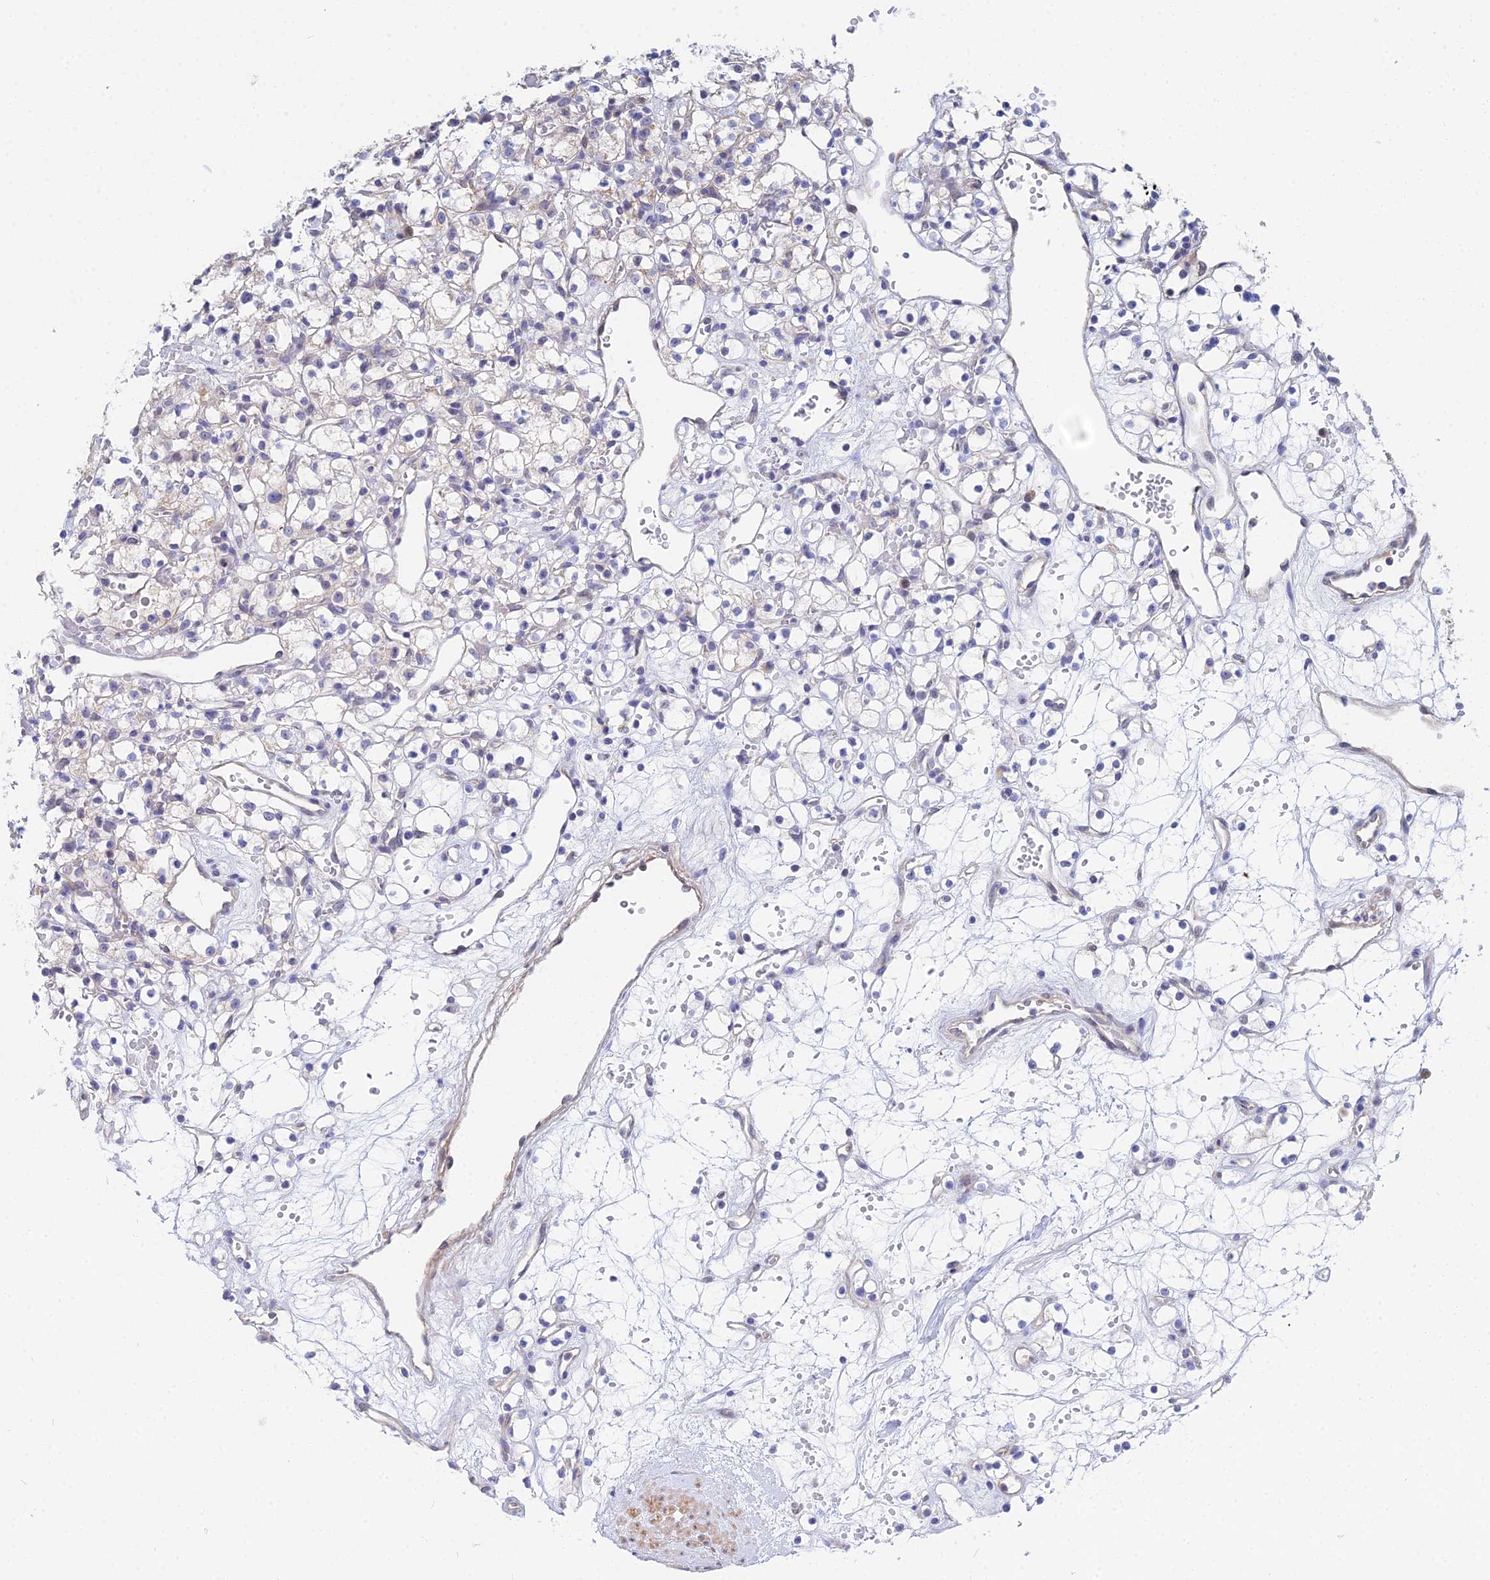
{"staining": {"intensity": "negative", "quantity": "none", "location": "none"}, "tissue": "renal cancer", "cell_type": "Tumor cells", "image_type": "cancer", "snomed": [{"axis": "morphology", "description": "Adenocarcinoma, NOS"}, {"axis": "topography", "description": "Kidney"}], "caption": "Human renal adenocarcinoma stained for a protein using immunohistochemistry (IHC) displays no staining in tumor cells.", "gene": "DNAH14", "patient": {"sex": "female", "age": 59}}